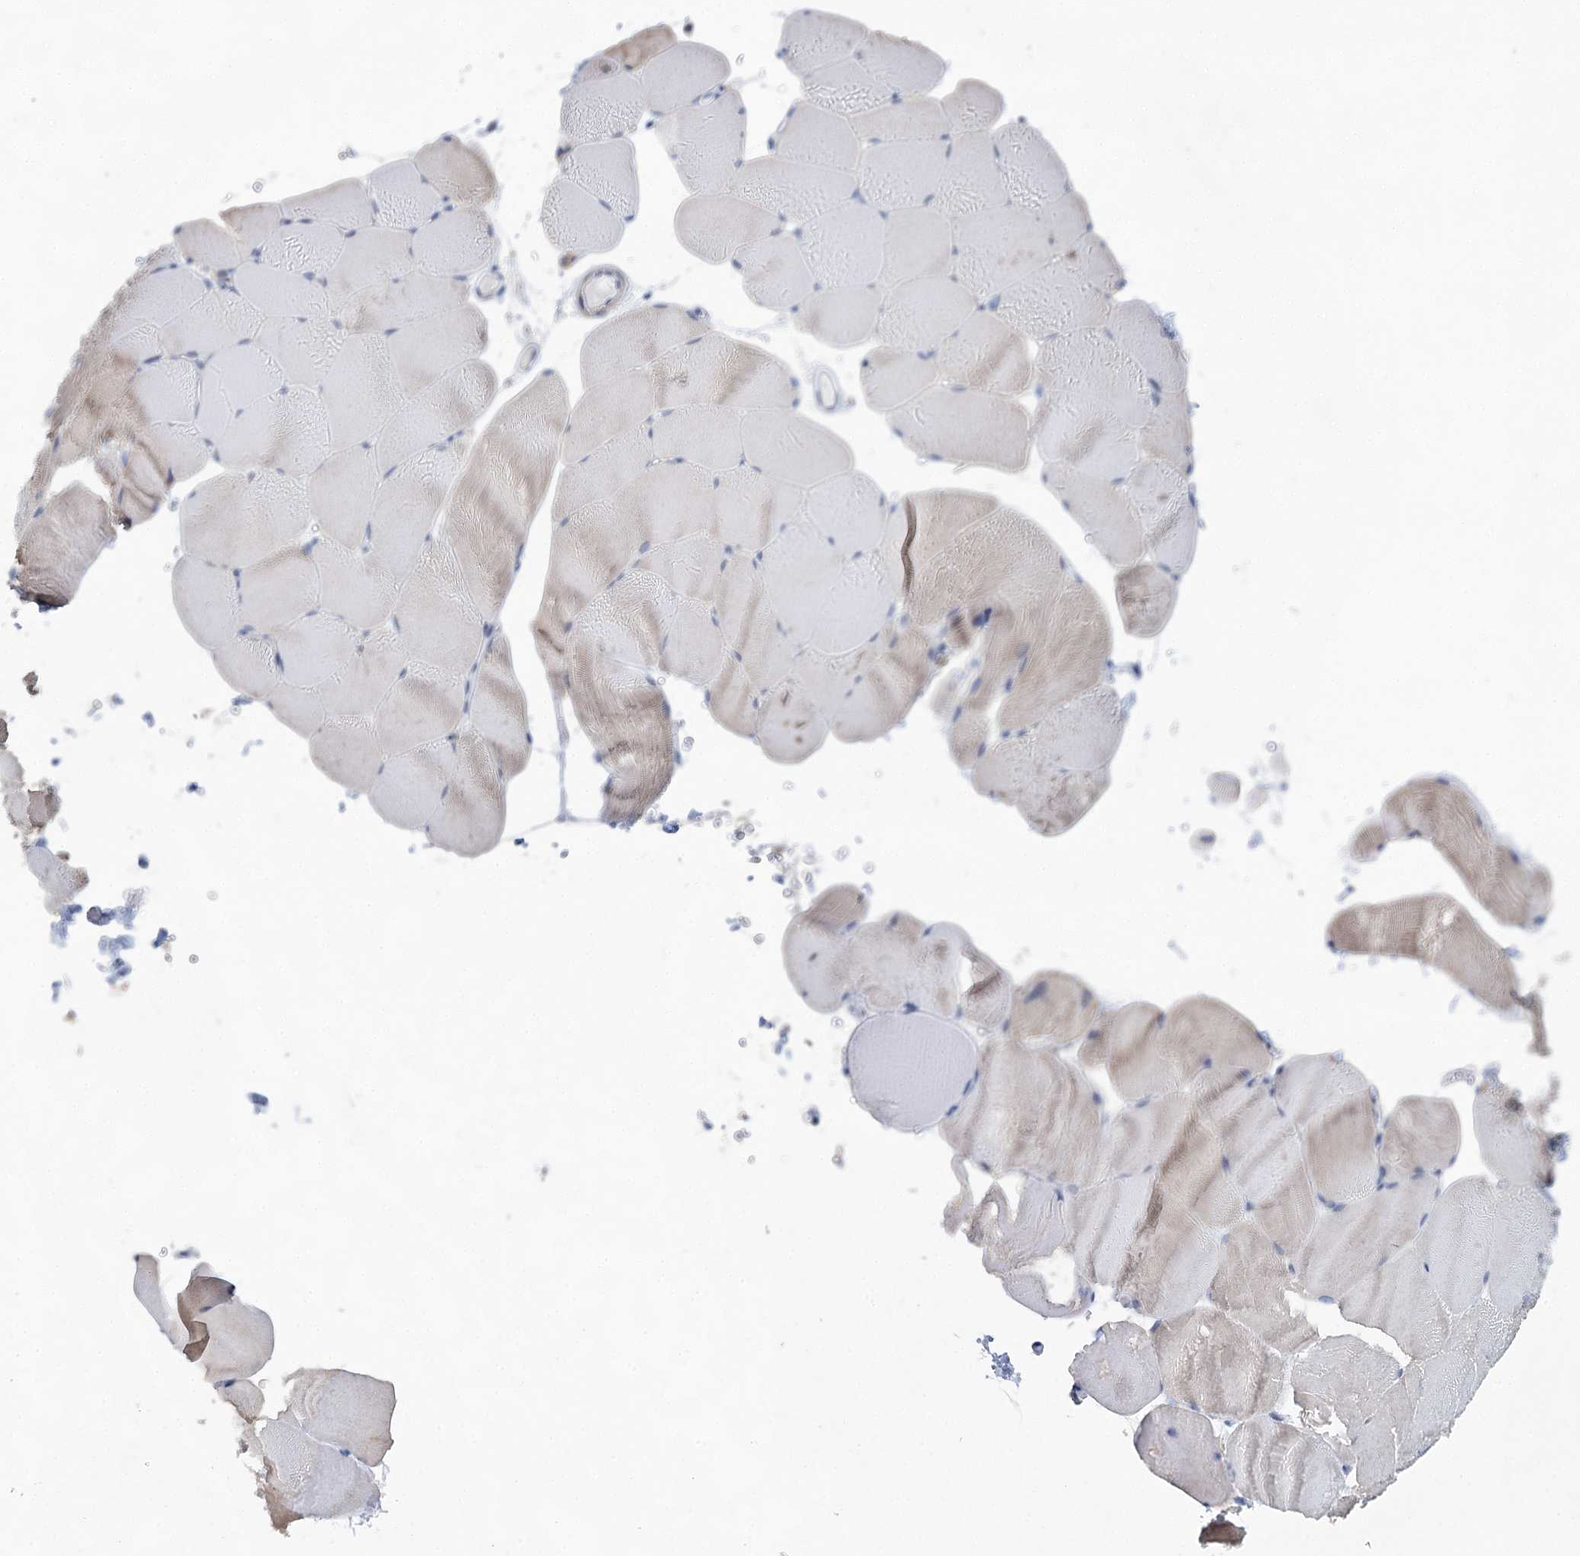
{"staining": {"intensity": "weak", "quantity": "<25%", "location": "cytoplasmic/membranous"}, "tissue": "skeletal muscle", "cell_type": "Myocytes", "image_type": "normal", "snomed": [{"axis": "morphology", "description": "Normal tissue, NOS"}, {"axis": "topography", "description": "Skeletal muscle"}, {"axis": "topography", "description": "Parathyroid gland"}], "caption": "Immunohistochemistry image of unremarkable skeletal muscle: human skeletal muscle stained with DAB (3,3'-diaminobenzidine) exhibits no significant protein staining in myocytes. Brightfield microscopy of IHC stained with DAB (brown) and hematoxylin (blue), captured at high magnification.", "gene": "BLTP1", "patient": {"sex": "female", "age": 37}}